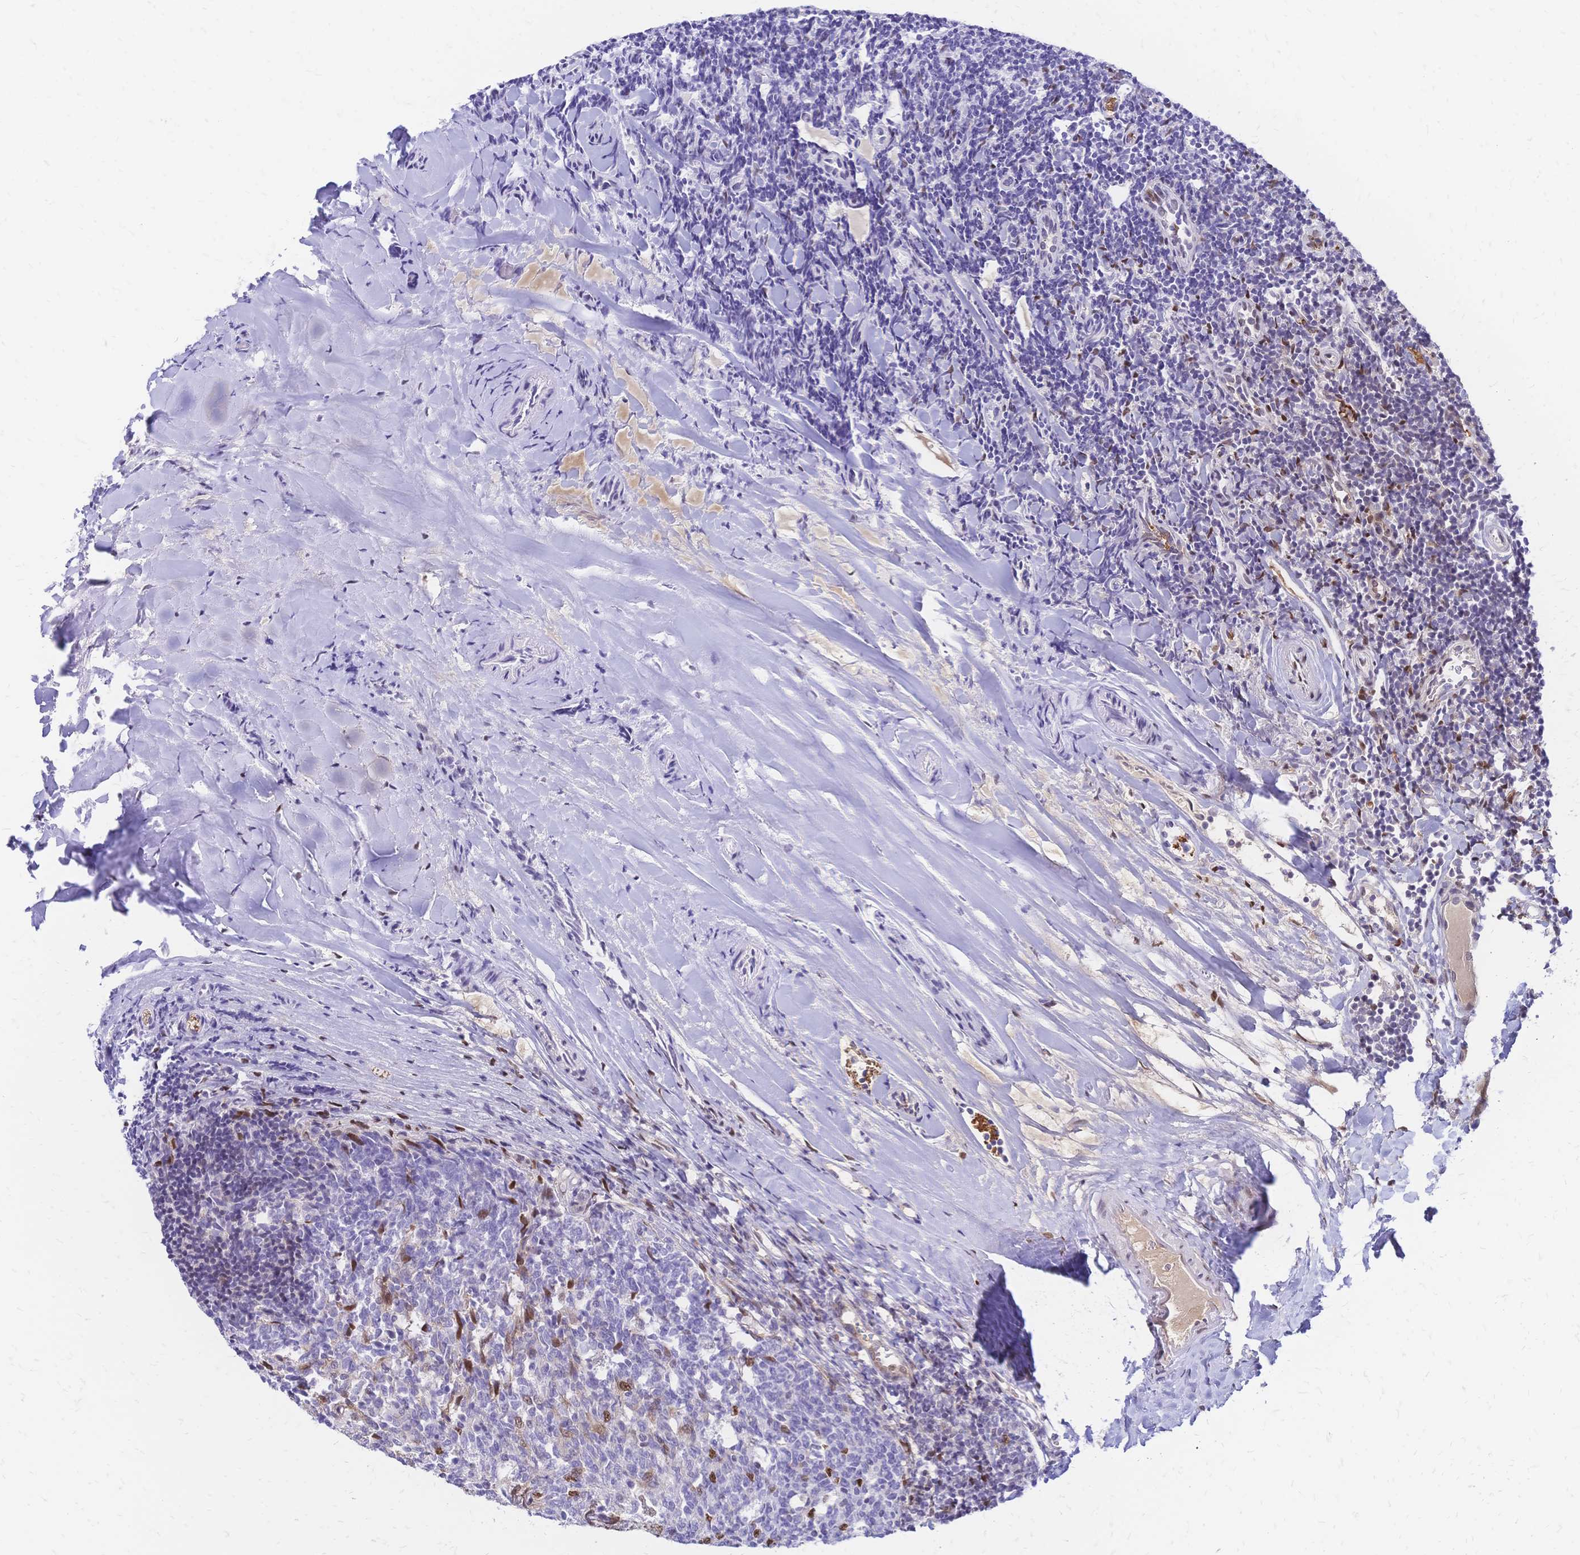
{"staining": {"intensity": "strong", "quantity": "<25%", "location": "nuclear"}, "tissue": "tonsil", "cell_type": "Germinal center cells", "image_type": "normal", "snomed": [{"axis": "morphology", "description": "Normal tissue, NOS"}, {"axis": "topography", "description": "Tonsil"}], "caption": "About <25% of germinal center cells in benign human tonsil reveal strong nuclear protein expression as visualized by brown immunohistochemical staining.", "gene": "NFIC", "patient": {"sex": "female", "age": 10}}